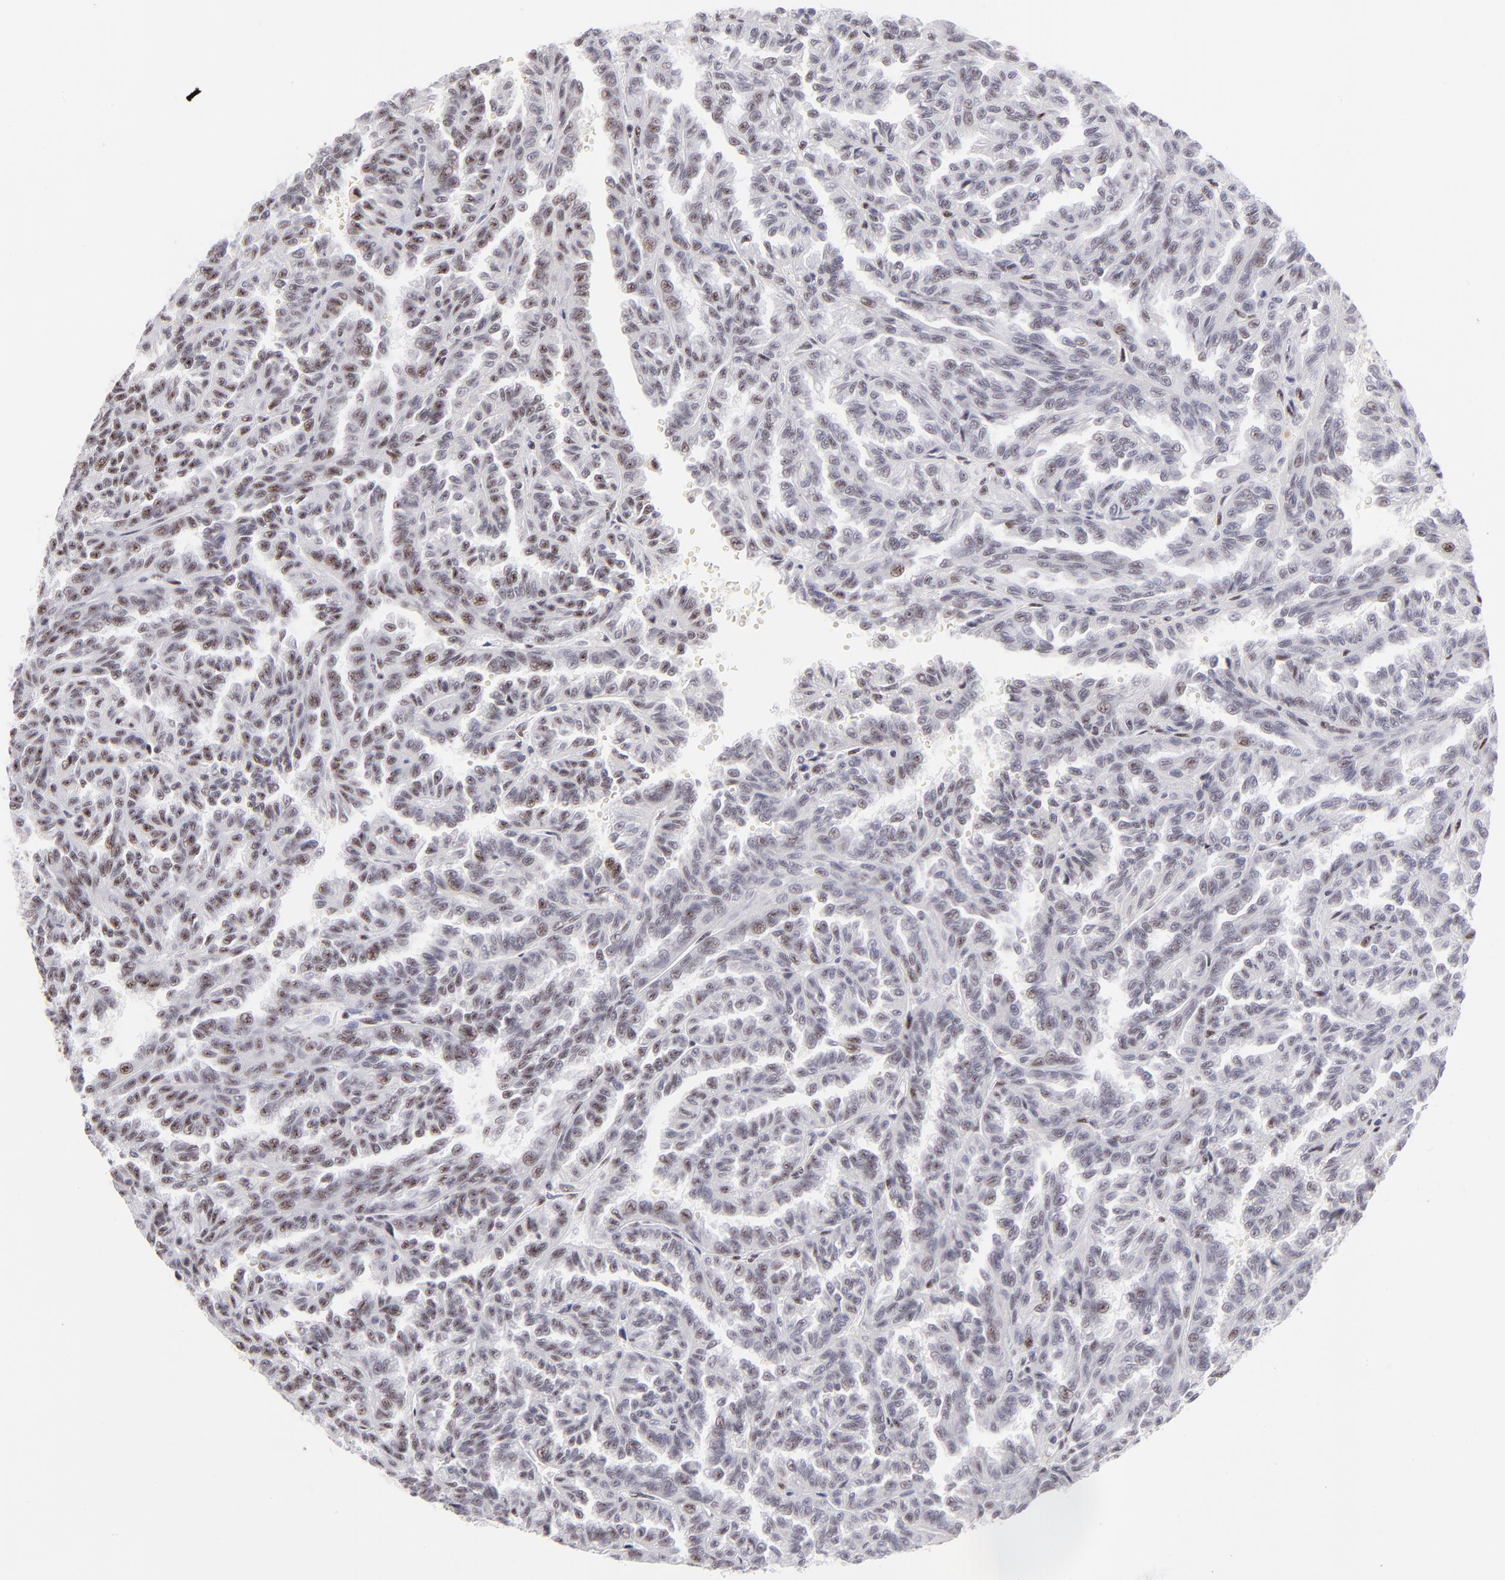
{"staining": {"intensity": "weak", "quantity": "25%-75%", "location": "nuclear"}, "tissue": "renal cancer", "cell_type": "Tumor cells", "image_type": "cancer", "snomed": [{"axis": "morphology", "description": "Inflammation, NOS"}, {"axis": "morphology", "description": "Adenocarcinoma, NOS"}, {"axis": "topography", "description": "Kidney"}], "caption": "A brown stain shows weak nuclear staining of a protein in human renal adenocarcinoma tumor cells.", "gene": "CDC25C", "patient": {"sex": "male", "age": 68}}